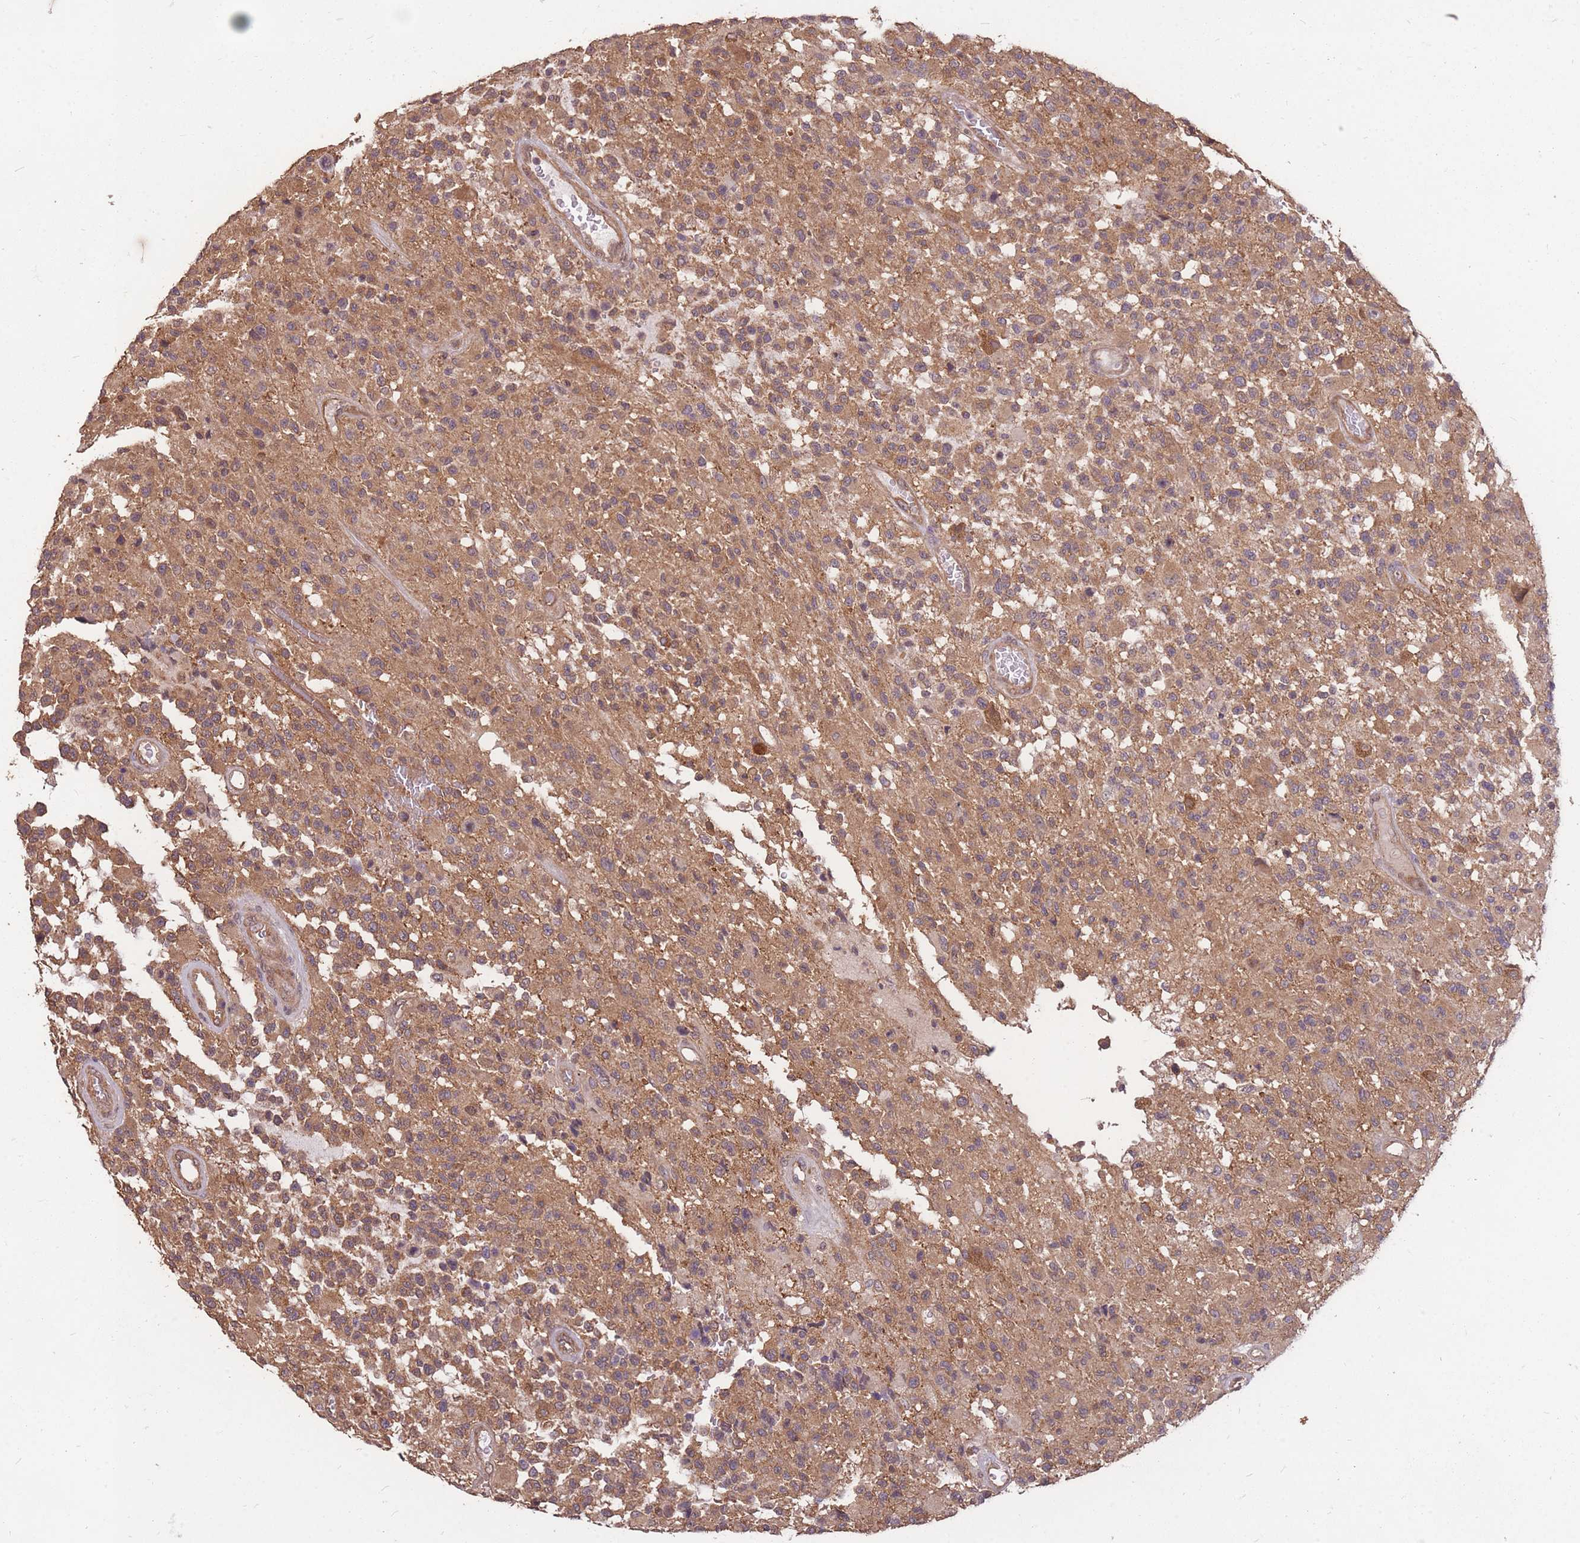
{"staining": {"intensity": "moderate", "quantity": ">75%", "location": "cytoplasmic/membranous"}, "tissue": "glioma", "cell_type": "Tumor cells", "image_type": "cancer", "snomed": [{"axis": "morphology", "description": "Glioma, malignant, High grade"}, {"axis": "morphology", "description": "Glioblastoma, NOS"}, {"axis": "topography", "description": "Brain"}], "caption": "Immunohistochemical staining of glioma reveals medium levels of moderate cytoplasmic/membranous positivity in approximately >75% of tumor cells. (Stains: DAB (3,3'-diaminobenzidine) in brown, nuclei in blue, Microscopy: brightfield microscopy at high magnification).", "gene": "DYNC1LI2", "patient": {"sex": "male", "age": 60}}